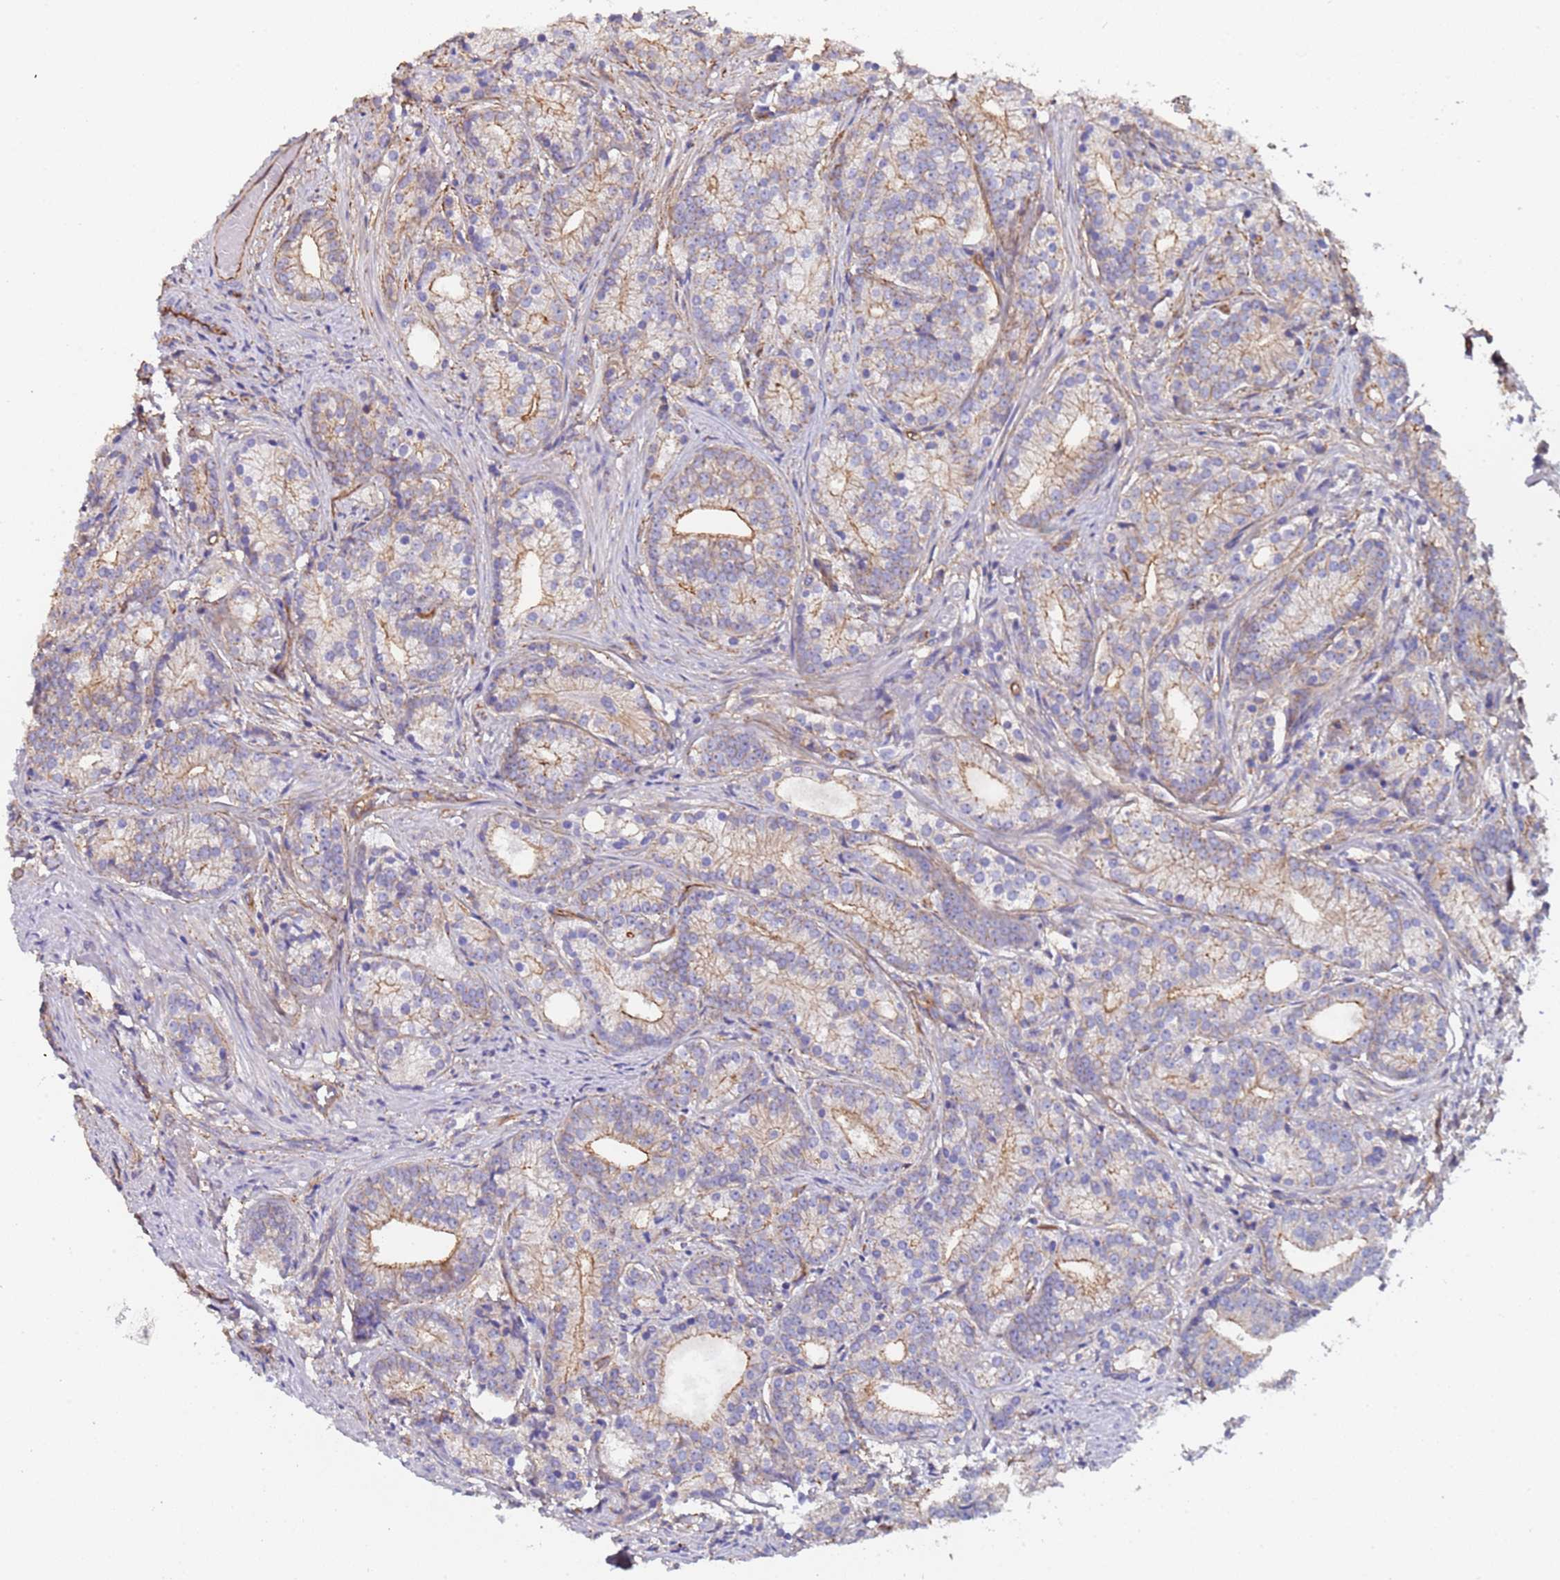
{"staining": {"intensity": "moderate", "quantity": "25%-75%", "location": "cytoplasmic/membranous"}, "tissue": "prostate cancer", "cell_type": "Tumor cells", "image_type": "cancer", "snomed": [{"axis": "morphology", "description": "Adenocarcinoma, Low grade"}, {"axis": "topography", "description": "Prostate"}], "caption": "A micrograph of human low-grade adenocarcinoma (prostate) stained for a protein demonstrates moderate cytoplasmic/membranous brown staining in tumor cells. The staining was performed using DAB, with brown indicating positive protein expression. Nuclei are stained blue with hematoxylin.", "gene": "ZNF248", "patient": {"sex": "male", "age": 71}}